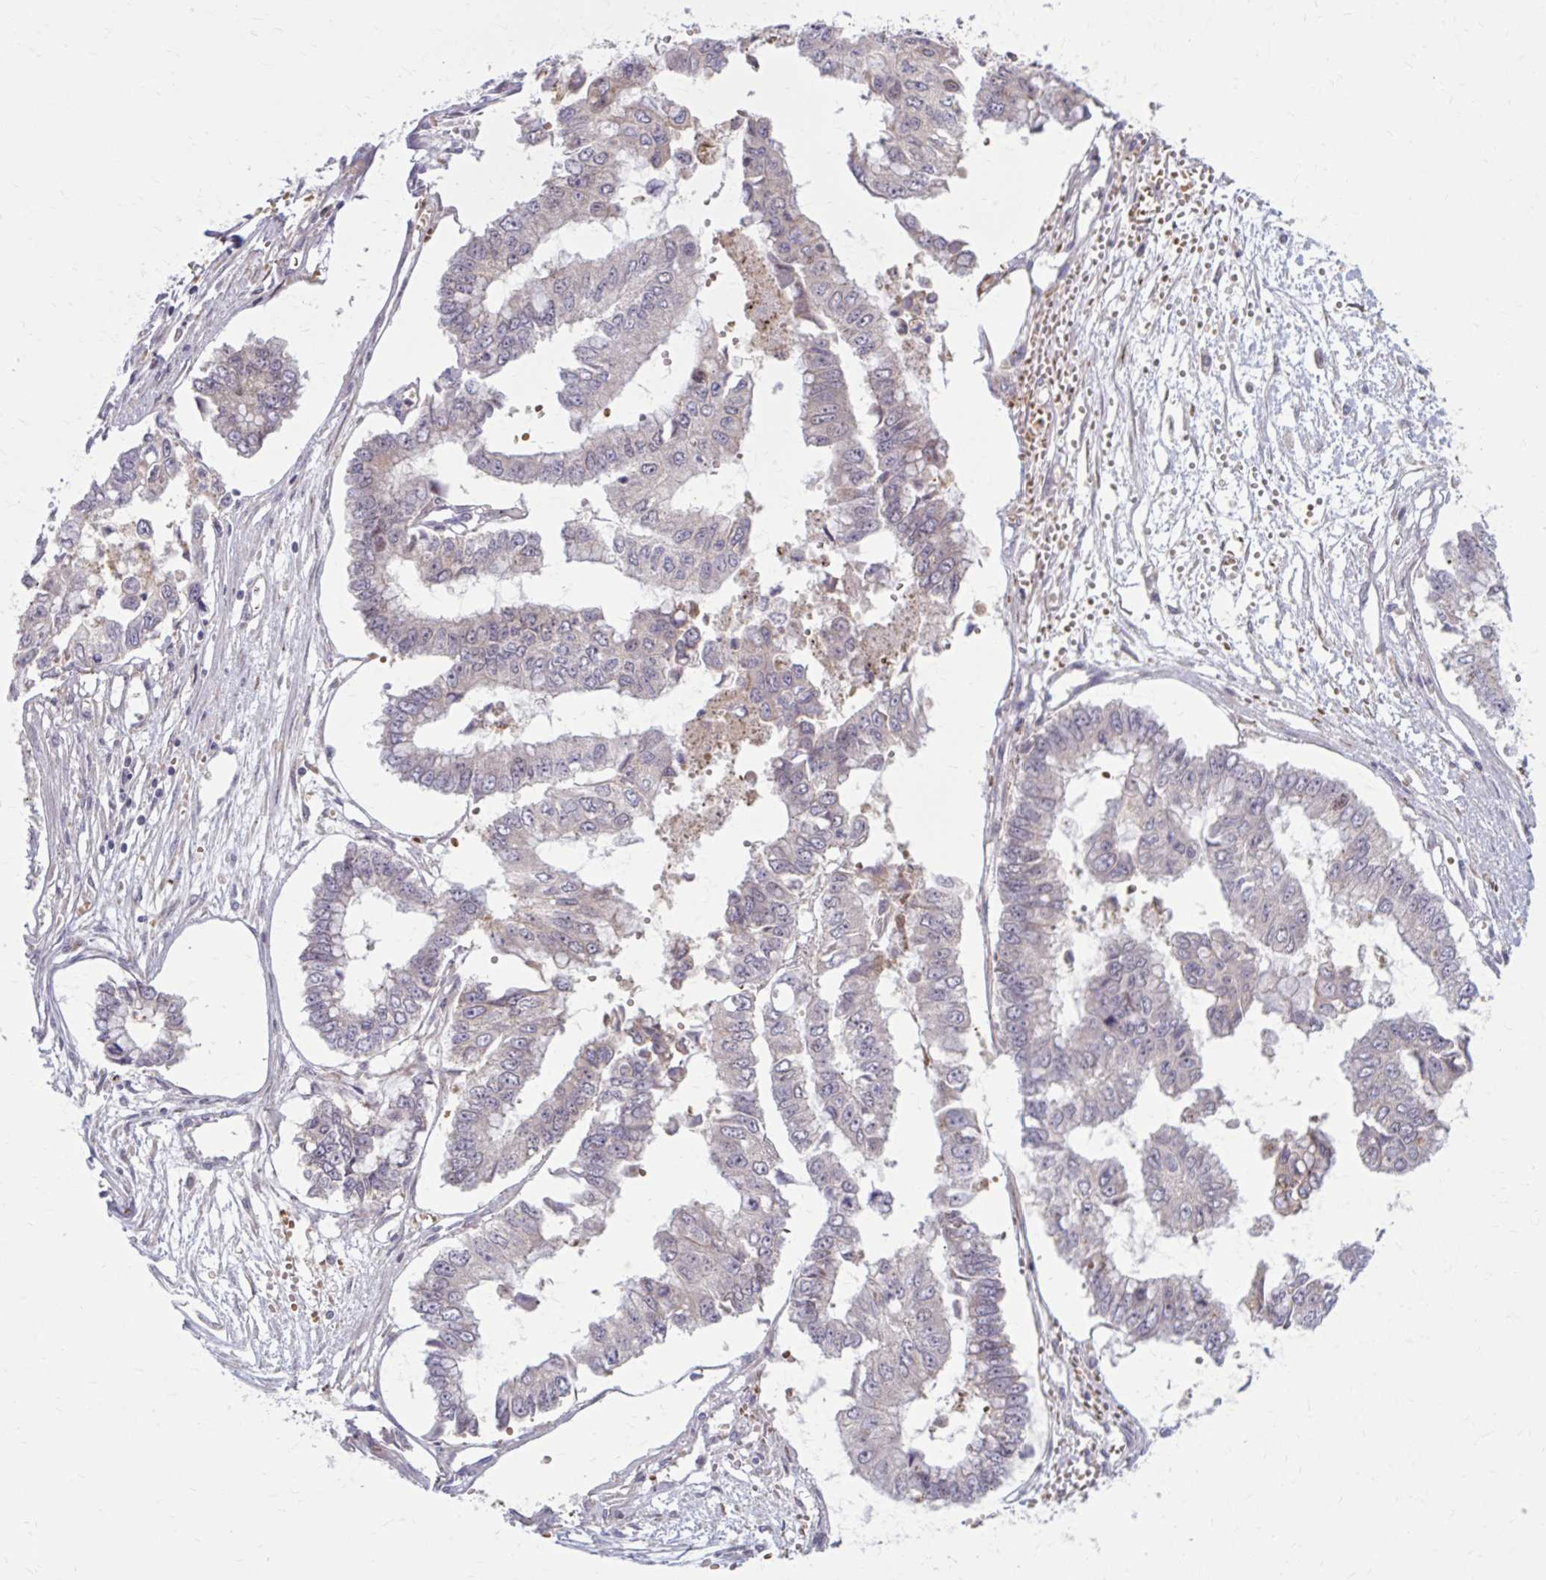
{"staining": {"intensity": "negative", "quantity": "none", "location": "none"}, "tissue": "ovarian cancer", "cell_type": "Tumor cells", "image_type": "cancer", "snomed": [{"axis": "morphology", "description": "Cystadenocarcinoma, mucinous, NOS"}, {"axis": "topography", "description": "Ovary"}], "caption": "A high-resolution image shows immunohistochemistry (IHC) staining of ovarian cancer, which reveals no significant expression in tumor cells.", "gene": "SNF8", "patient": {"sex": "female", "age": 72}}